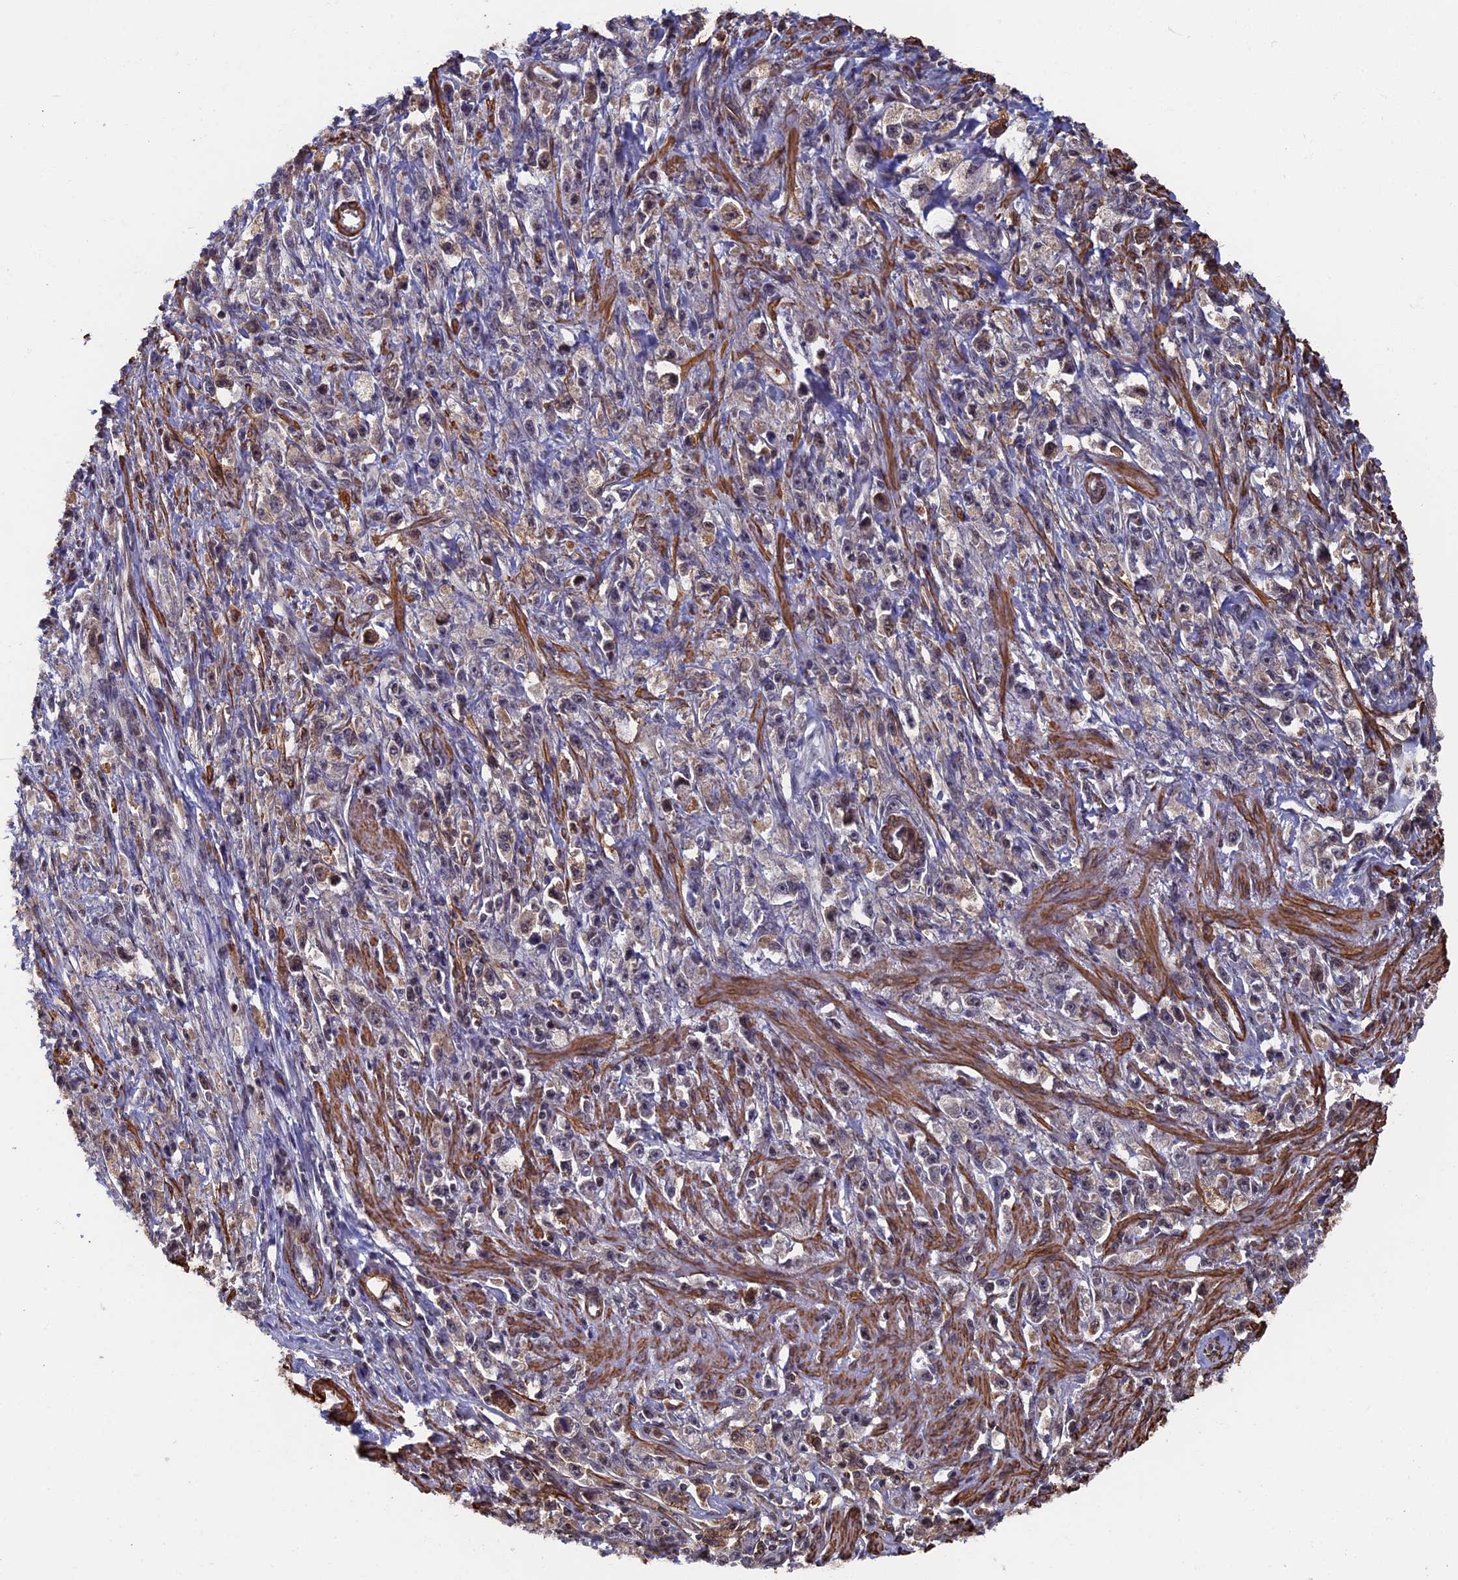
{"staining": {"intensity": "negative", "quantity": "none", "location": "none"}, "tissue": "stomach cancer", "cell_type": "Tumor cells", "image_type": "cancer", "snomed": [{"axis": "morphology", "description": "Adenocarcinoma, NOS"}, {"axis": "topography", "description": "Stomach"}], "caption": "Tumor cells show no significant protein expression in adenocarcinoma (stomach). The staining is performed using DAB (3,3'-diaminobenzidine) brown chromogen with nuclei counter-stained in using hematoxylin.", "gene": "CTDP1", "patient": {"sex": "female", "age": 59}}